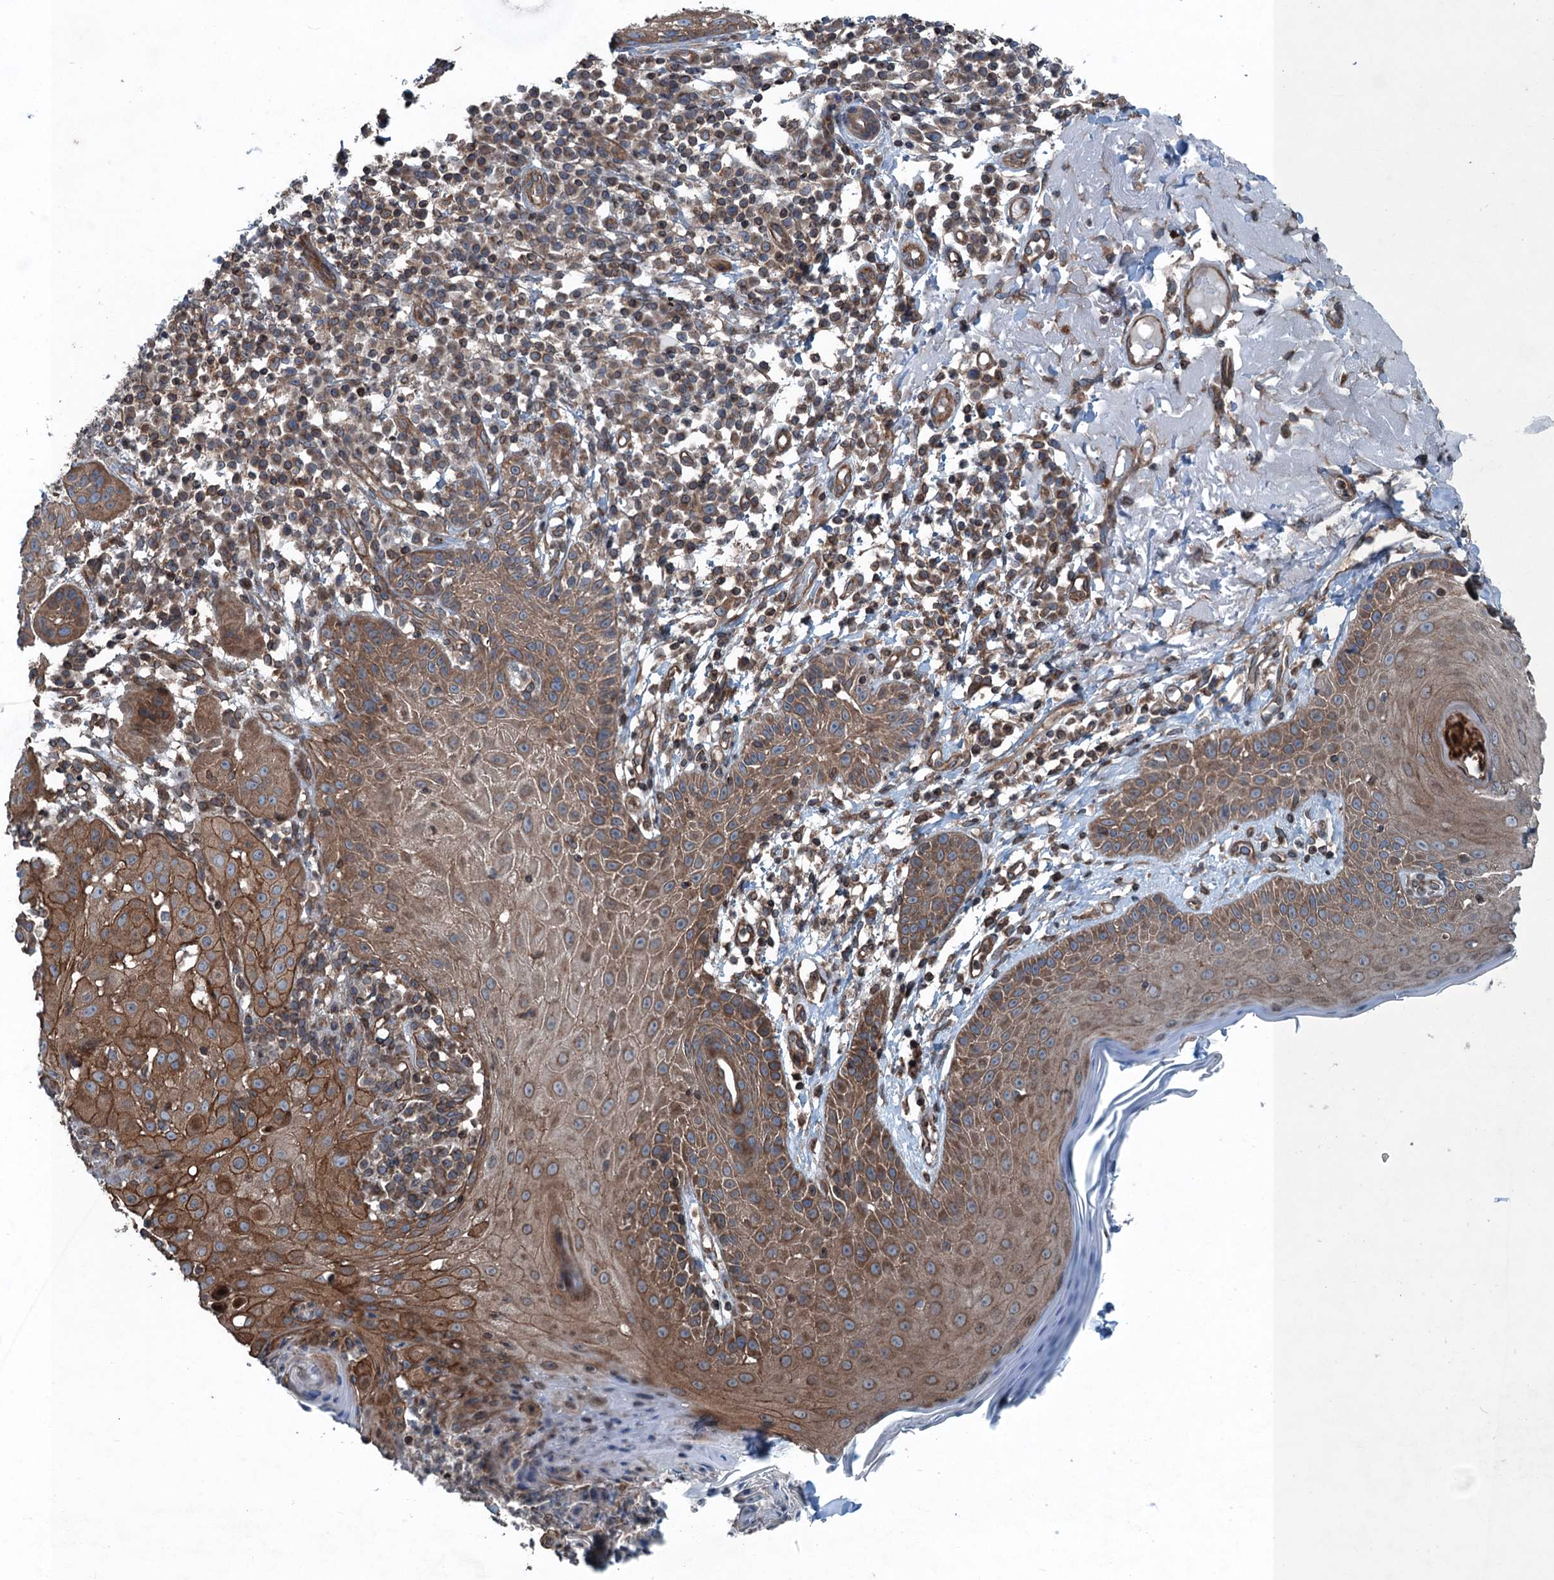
{"staining": {"intensity": "moderate", "quantity": ">75%", "location": "cytoplasmic/membranous"}, "tissue": "skin cancer", "cell_type": "Tumor cells", "image_type": "cancer", "snomed": [{"axis": "morphology", "description": "Normal tissue, NOS"}, {"axis": "morphology", "description": "Basal cell carcinoma"}, {"axis": "topography", "description": "Skin"}], "caption": "A medium amount of moderate cytoplasmic/membranous expression is appreciated in approximately >75% of tumor cells in skin cancer (basal cell carcinoma) tissue. Immunohistochemistry (ihc) stains the protein in brown and the nuclei are stained blue.", "gene": "TRAPPC8", "patient": {"sex": "male", "age": 93}}